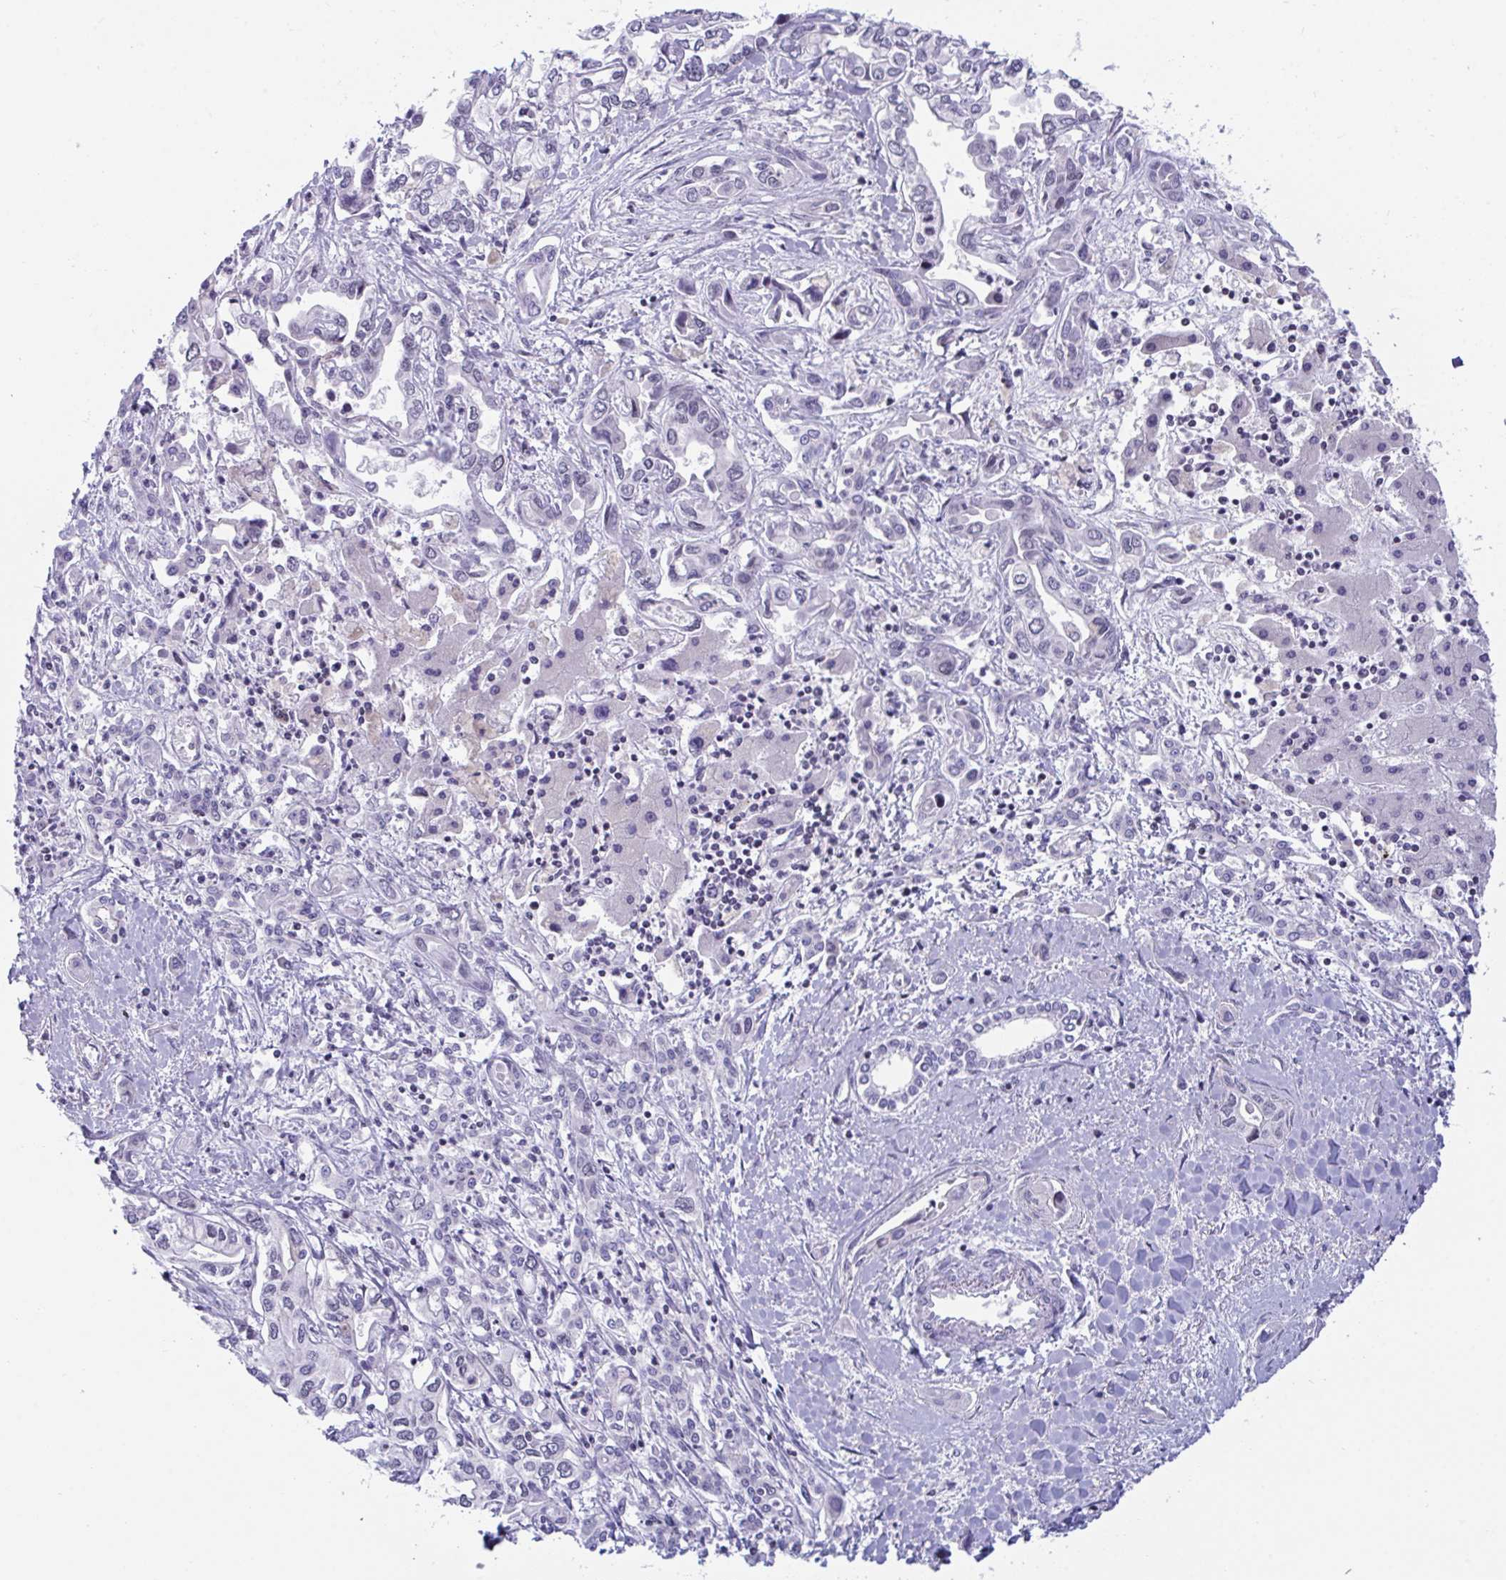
{"staining": {"intensity": "negative", "quantity": "none", "location": "none"}, "tissue": "liver cancer", "cell_type": "Tumor cells", "image_type": "cancer", "snomed": [{"axis": "morphology", "description": "Cholangiocarcinoma"}, {"axis": "topography", "description": "Liver"}], "caption": "Tumor cells are negative for brown protein staining in cholangiocarcinoma (liver). Brightfield microscopy of immunohistochemistry (IHC) stained with DAB (3,3'-diaminobenzidine) (brown) and hematoxylin (blue), captured at high magnification.", "gene": "SNX11", "patient": {"sex": "female", "age": 64}}